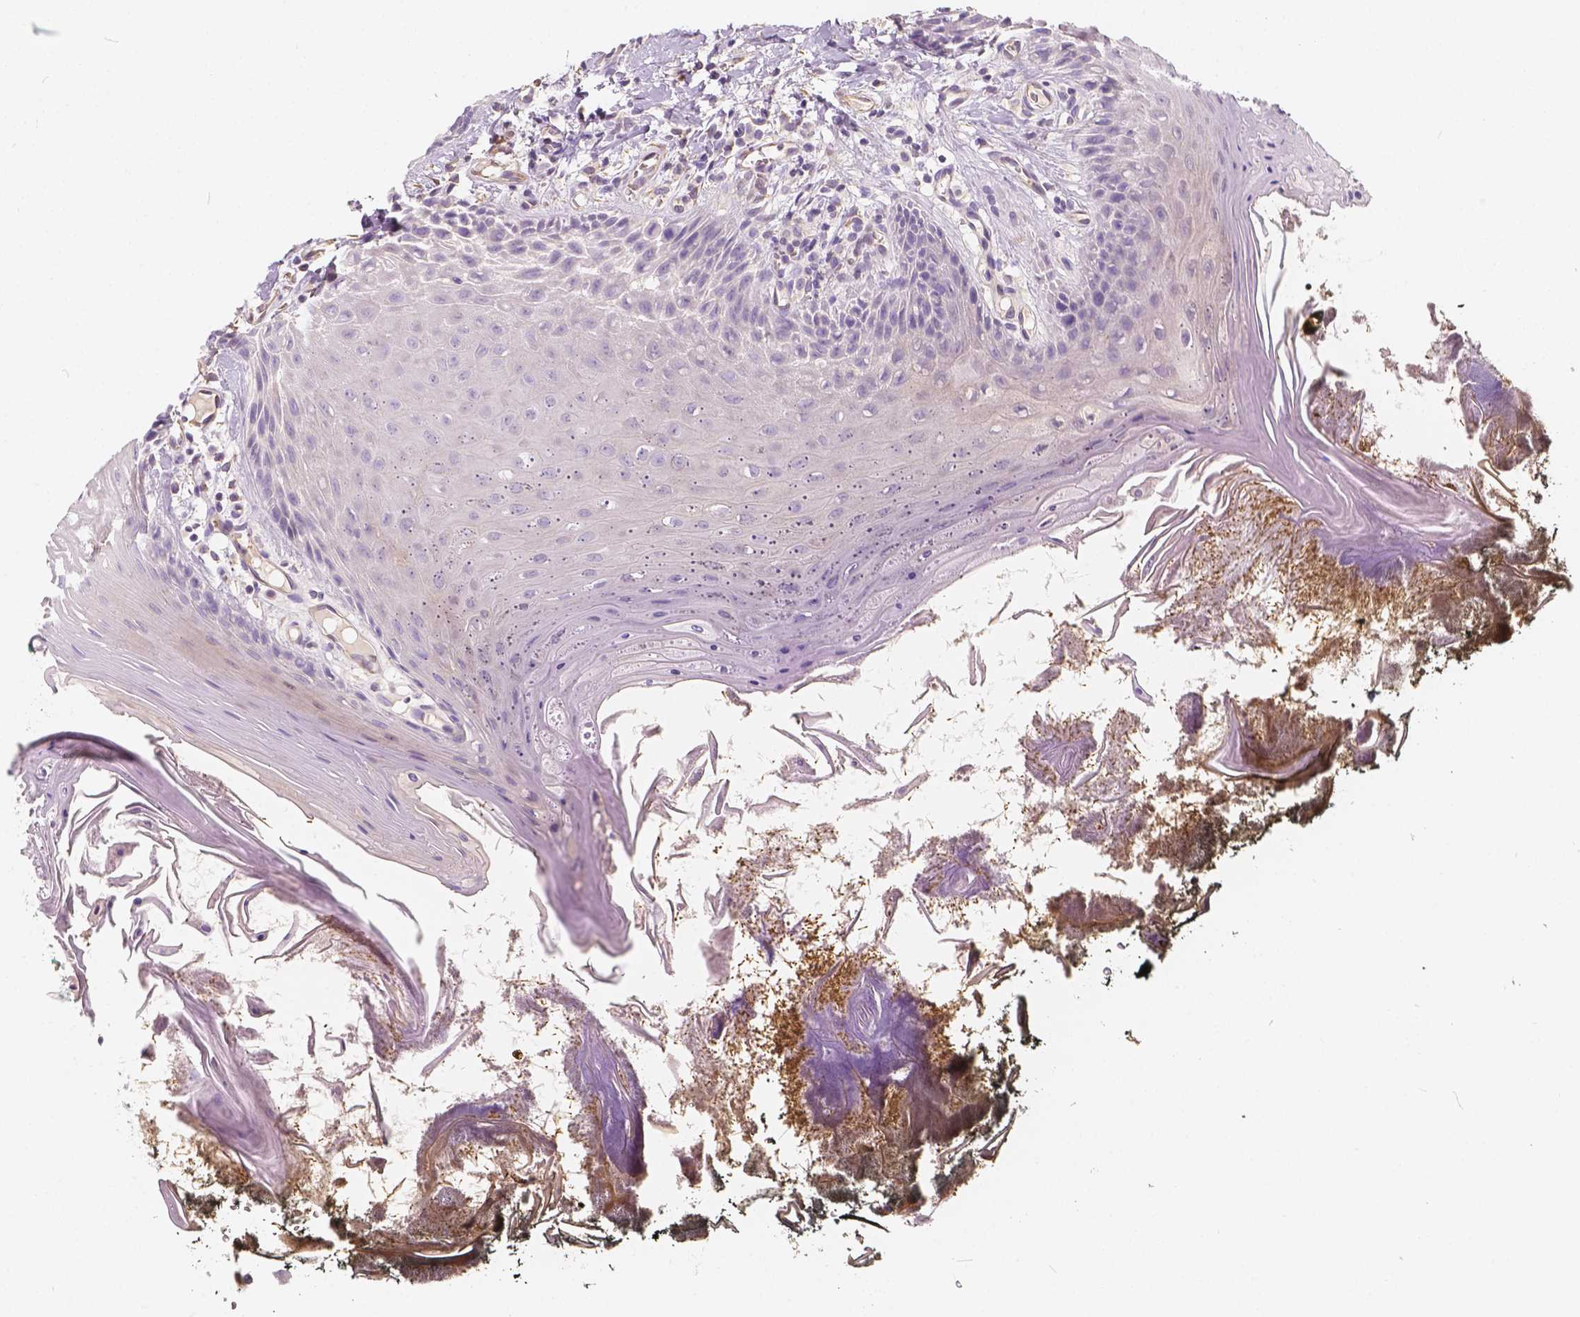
{"staining": {"intensity": "negative", "quantity": "none", "location": "none"}, "tissue": "oral mucosa", "cell_type": "Squamous epithelial cells", "image_type": "normal", "snomed": [{"axis": "morphology", "description": "Normal tissue, NOS"}, {"axis": "topography", "description": "Oral tissue"}], "caption": "Micrograph shows no significant protein staining in squamous epithelial cells of unremarkable oral mucosa. The staining is performed using DAB brown chromogen with nuclei counter-stained in using hematoxylin.", "gene": "KIAA0513", "patient": {"sex": "male", "age": 9}}